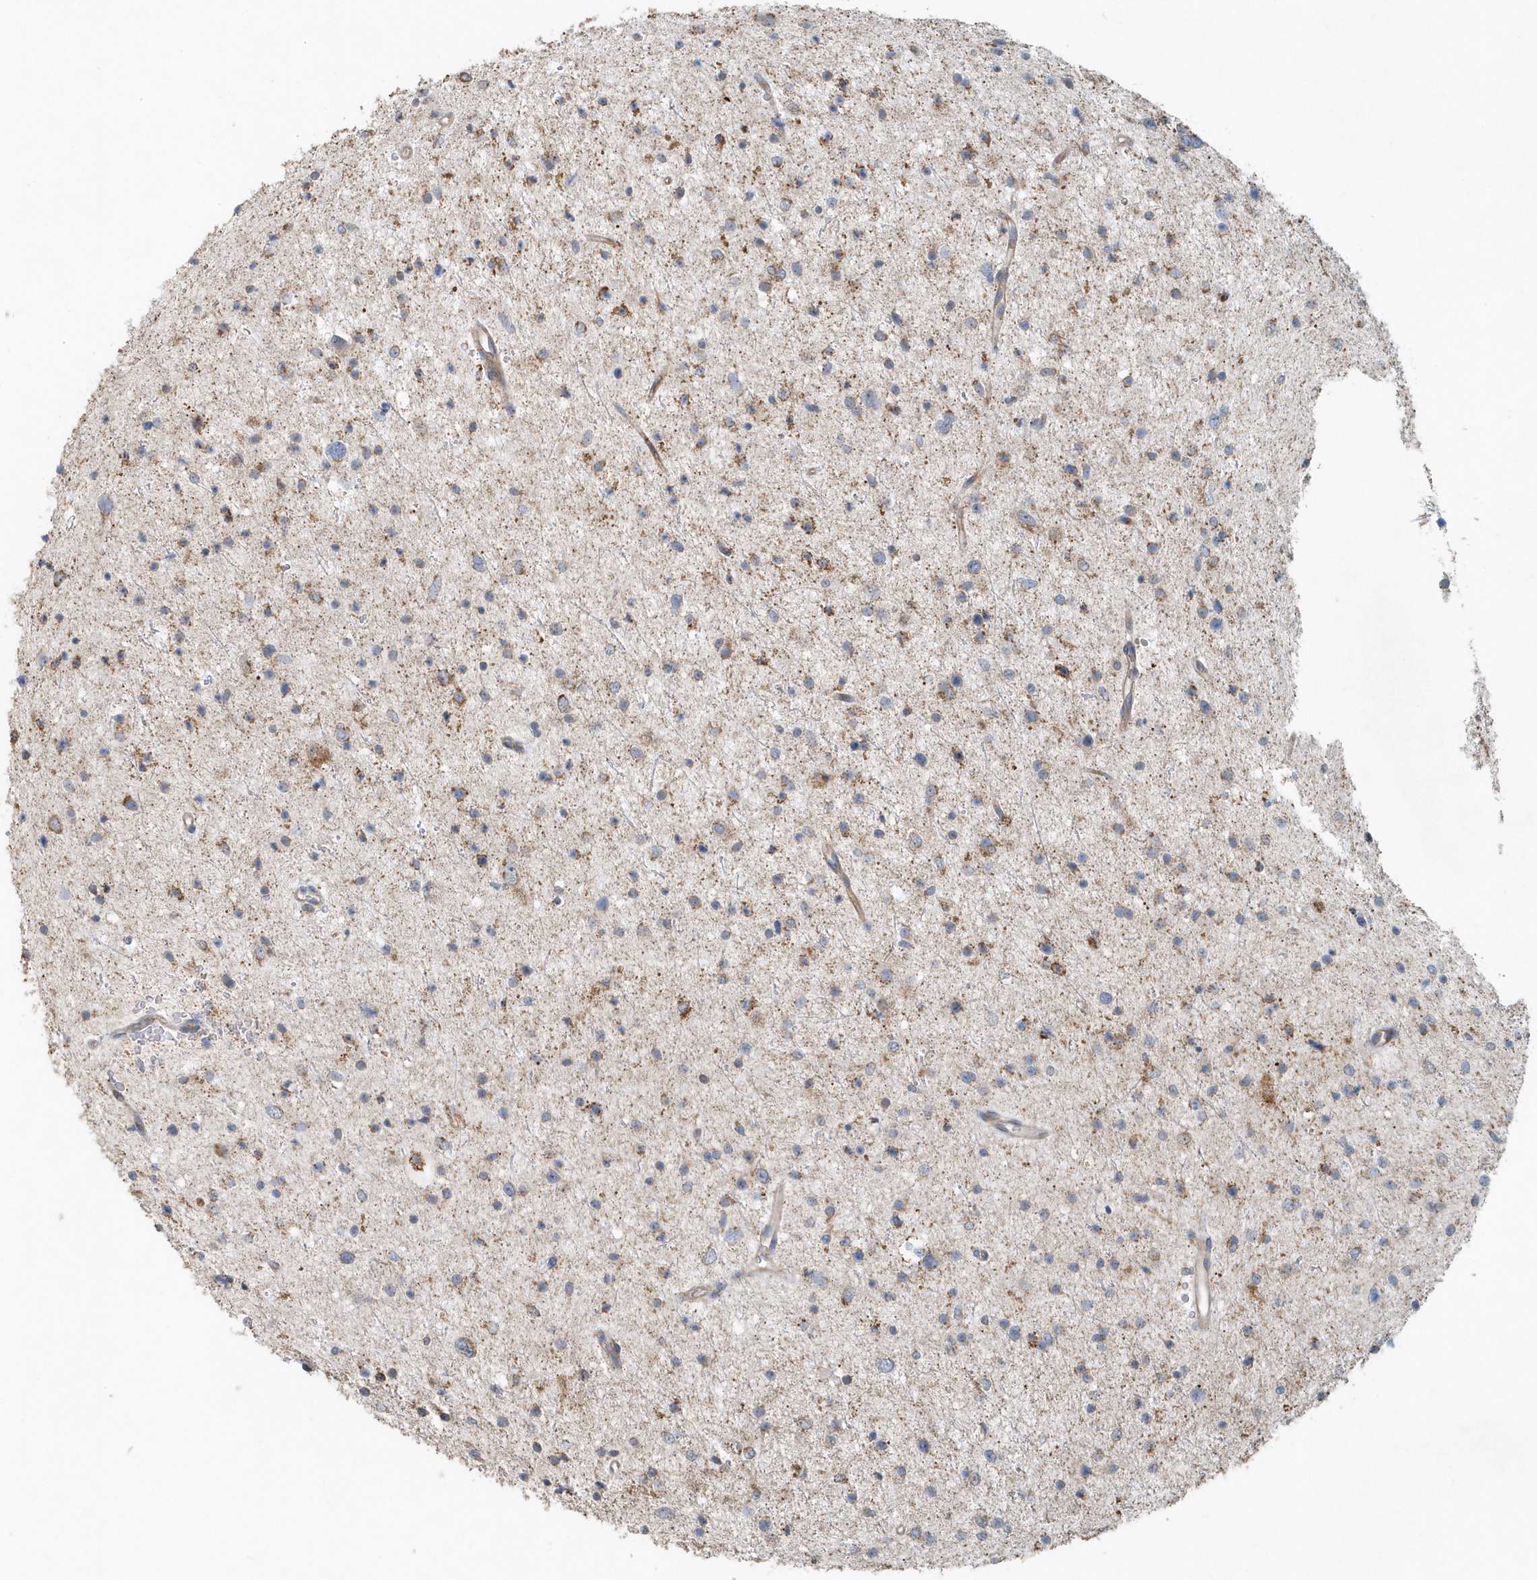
{"staining": {"intensity": "moderate", "quantity": "<25%", "location": "cytoplasmic/membranous"}, "tissue": "glioma", "cell_type": "Tumor cells", "image_type": "cancer", "snomed": [{"axis": "morphology", "description": "Glioma, malignant, Low grade"}, {"axis": "topography", "description": "Brain"}], "caption": "A histopathology image of human glioma stained for a protein displays moderate cytoplasmic/membranous brown staining in tumor cells.", "gene": "MMUT", "patient": {"sex": "female", "age": 37}}